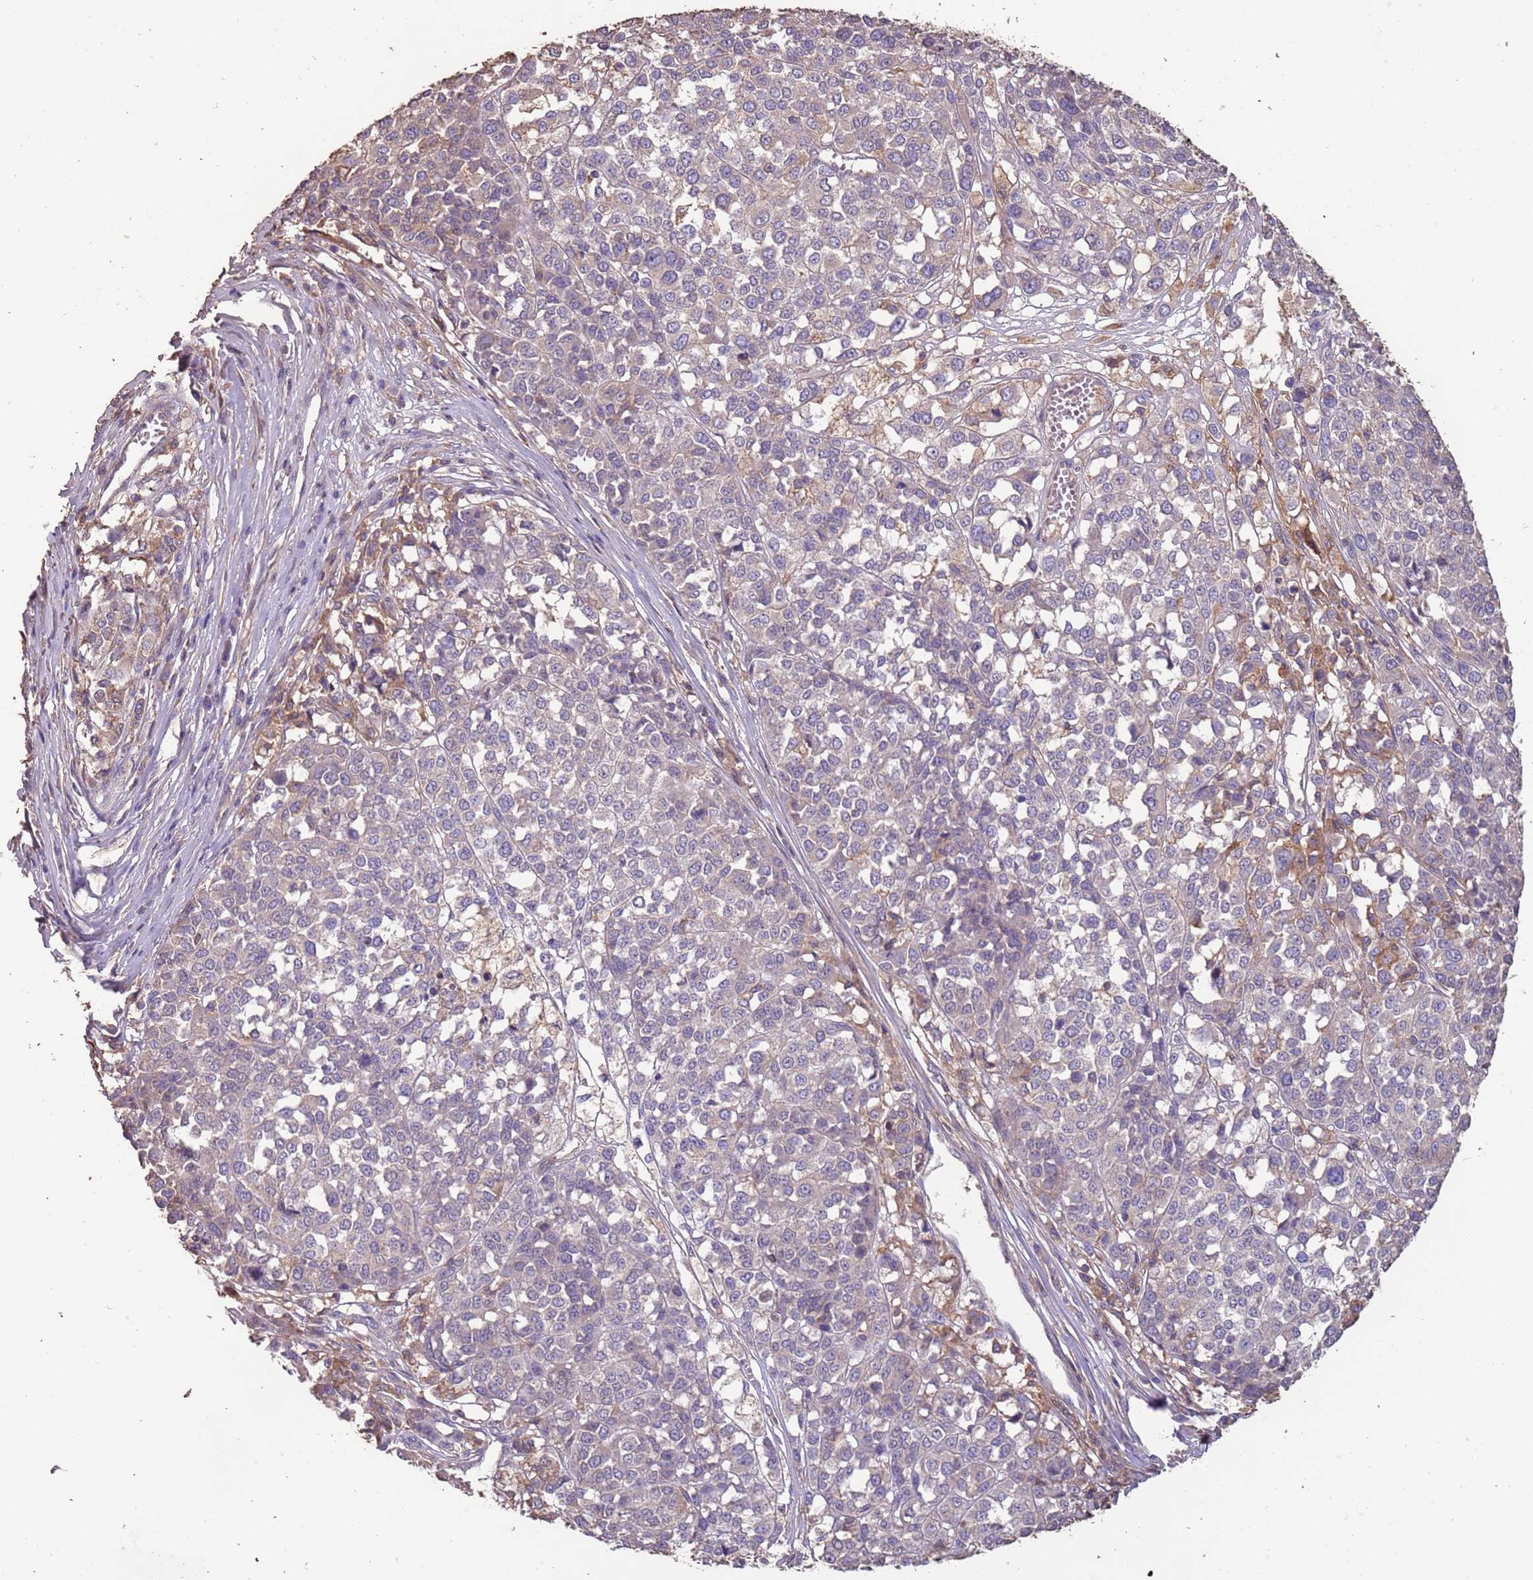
{"staining": {"intensity": "negative", "quantity": "none", "location": "none"}, "tissue": "melanoma", "cell_type": "Tumor cells", "image_type": "cancer", "snomed": [{"axis": "morphology", "description": "Malignant melanoma, Metastatic site"}, {"axis": "topography", "description": "Lymph node"}], "caption": "Protein analysis of melanoma demonstrates no significant staining in tumor cells.", "gene": "FECH", "patient": {"sex": "male", "age": 44}}